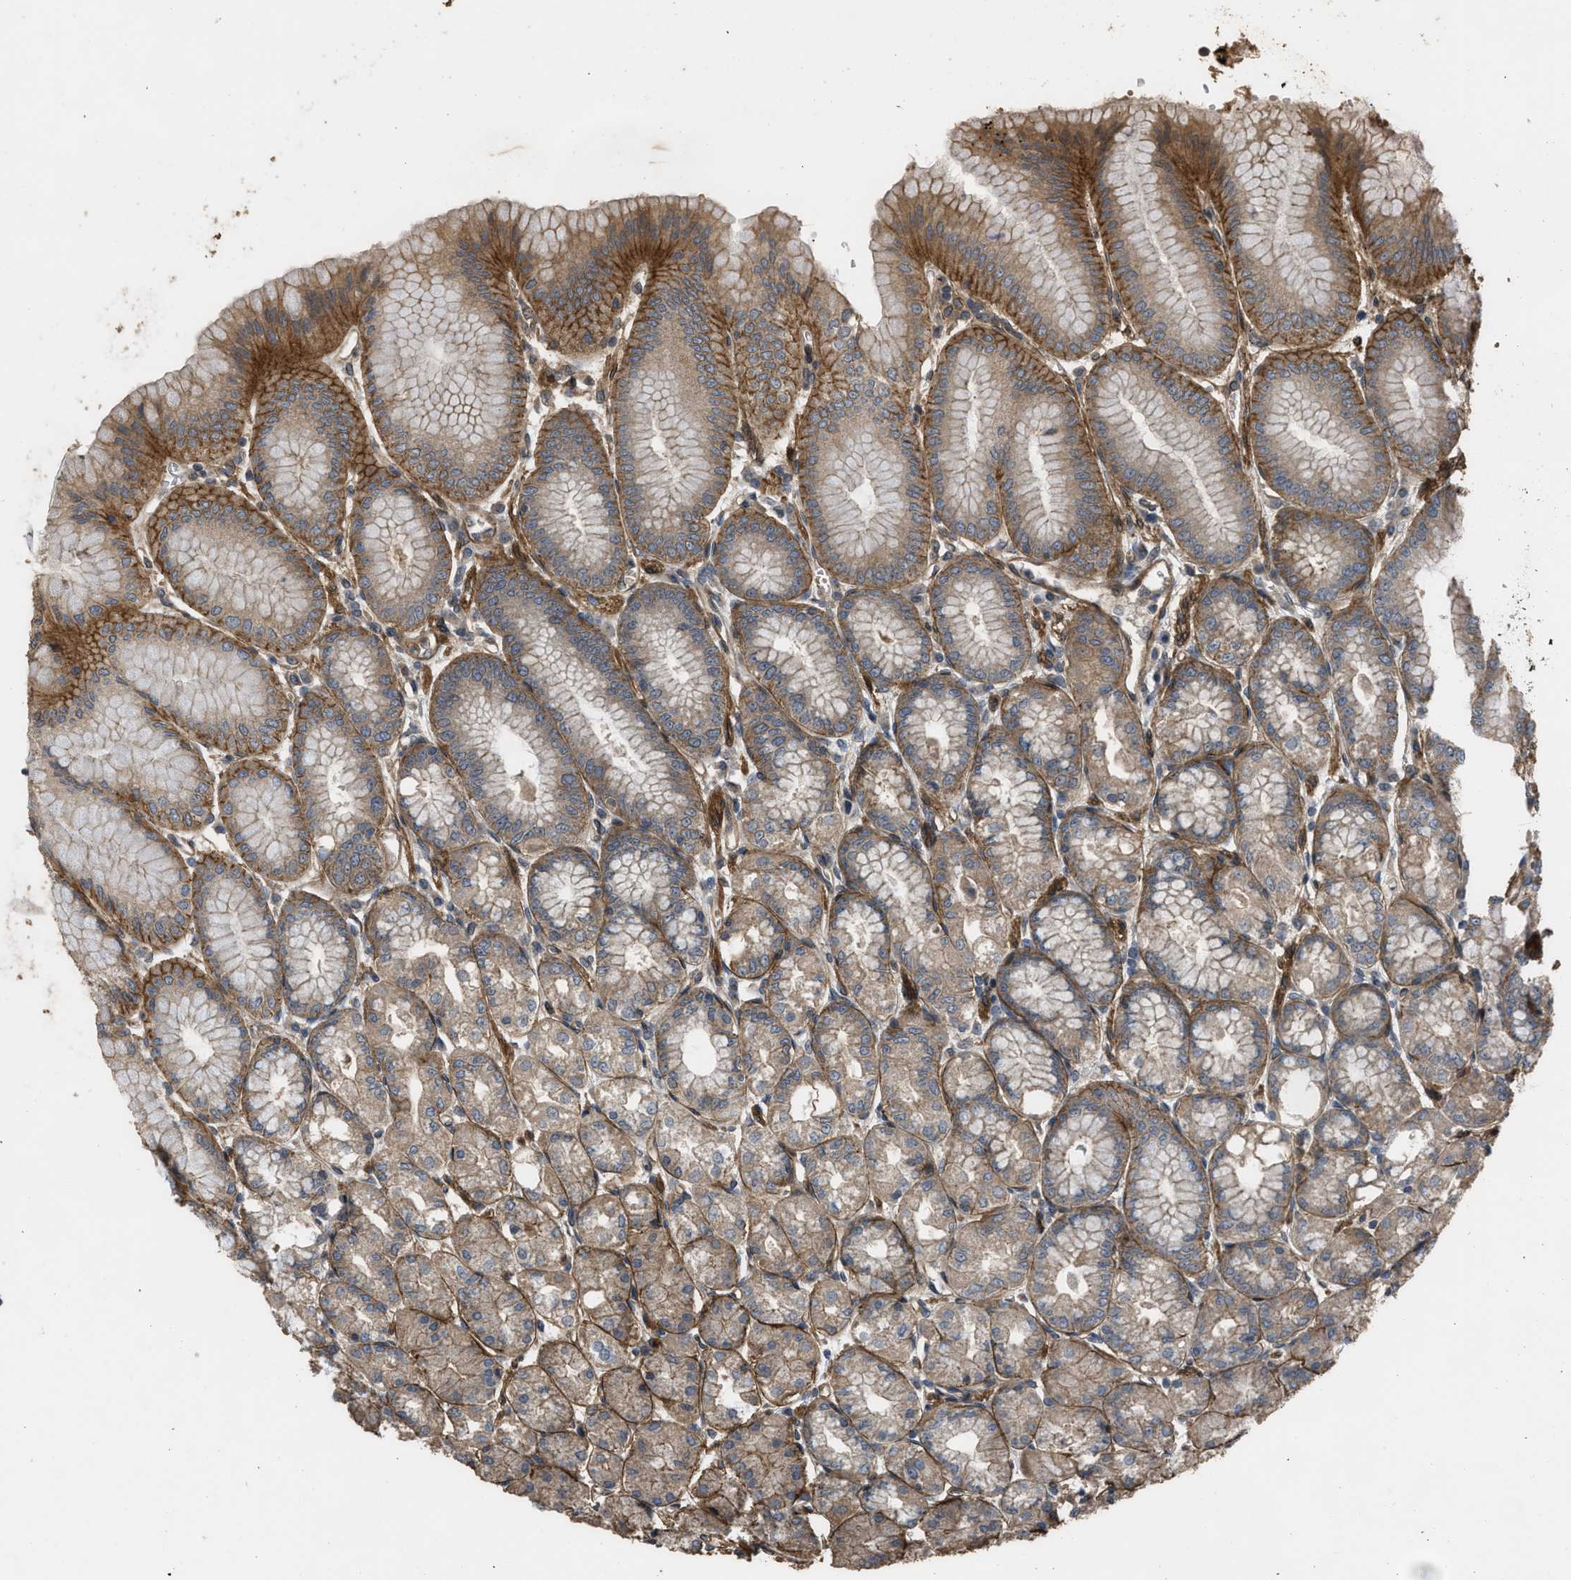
{"staining": {"intensity": "moderate", "quantity": ">75%", "location": "cytoplasmic/membranous"}, "tissue": "stomach", "cell_type": "Glandular cells", "image_type": "normal", "snomed": [{"axis": "morphology", "description": "Normal tissue, NOS"}, {"axis": "topography", "description": "Stomach, lower"}], "caption": "Immunohistochemistry (IHC) photomicrograph of benign stomach: stomach stained using IHC demonstrates medium levels of moderate protein expression localized specifically in the cytoplasmic/membranous of glandular cells, appearing as a cytoplasmic/membranous brown color.", "gene": "UTRN", "patient": {"sex": "male", "age": 71}}